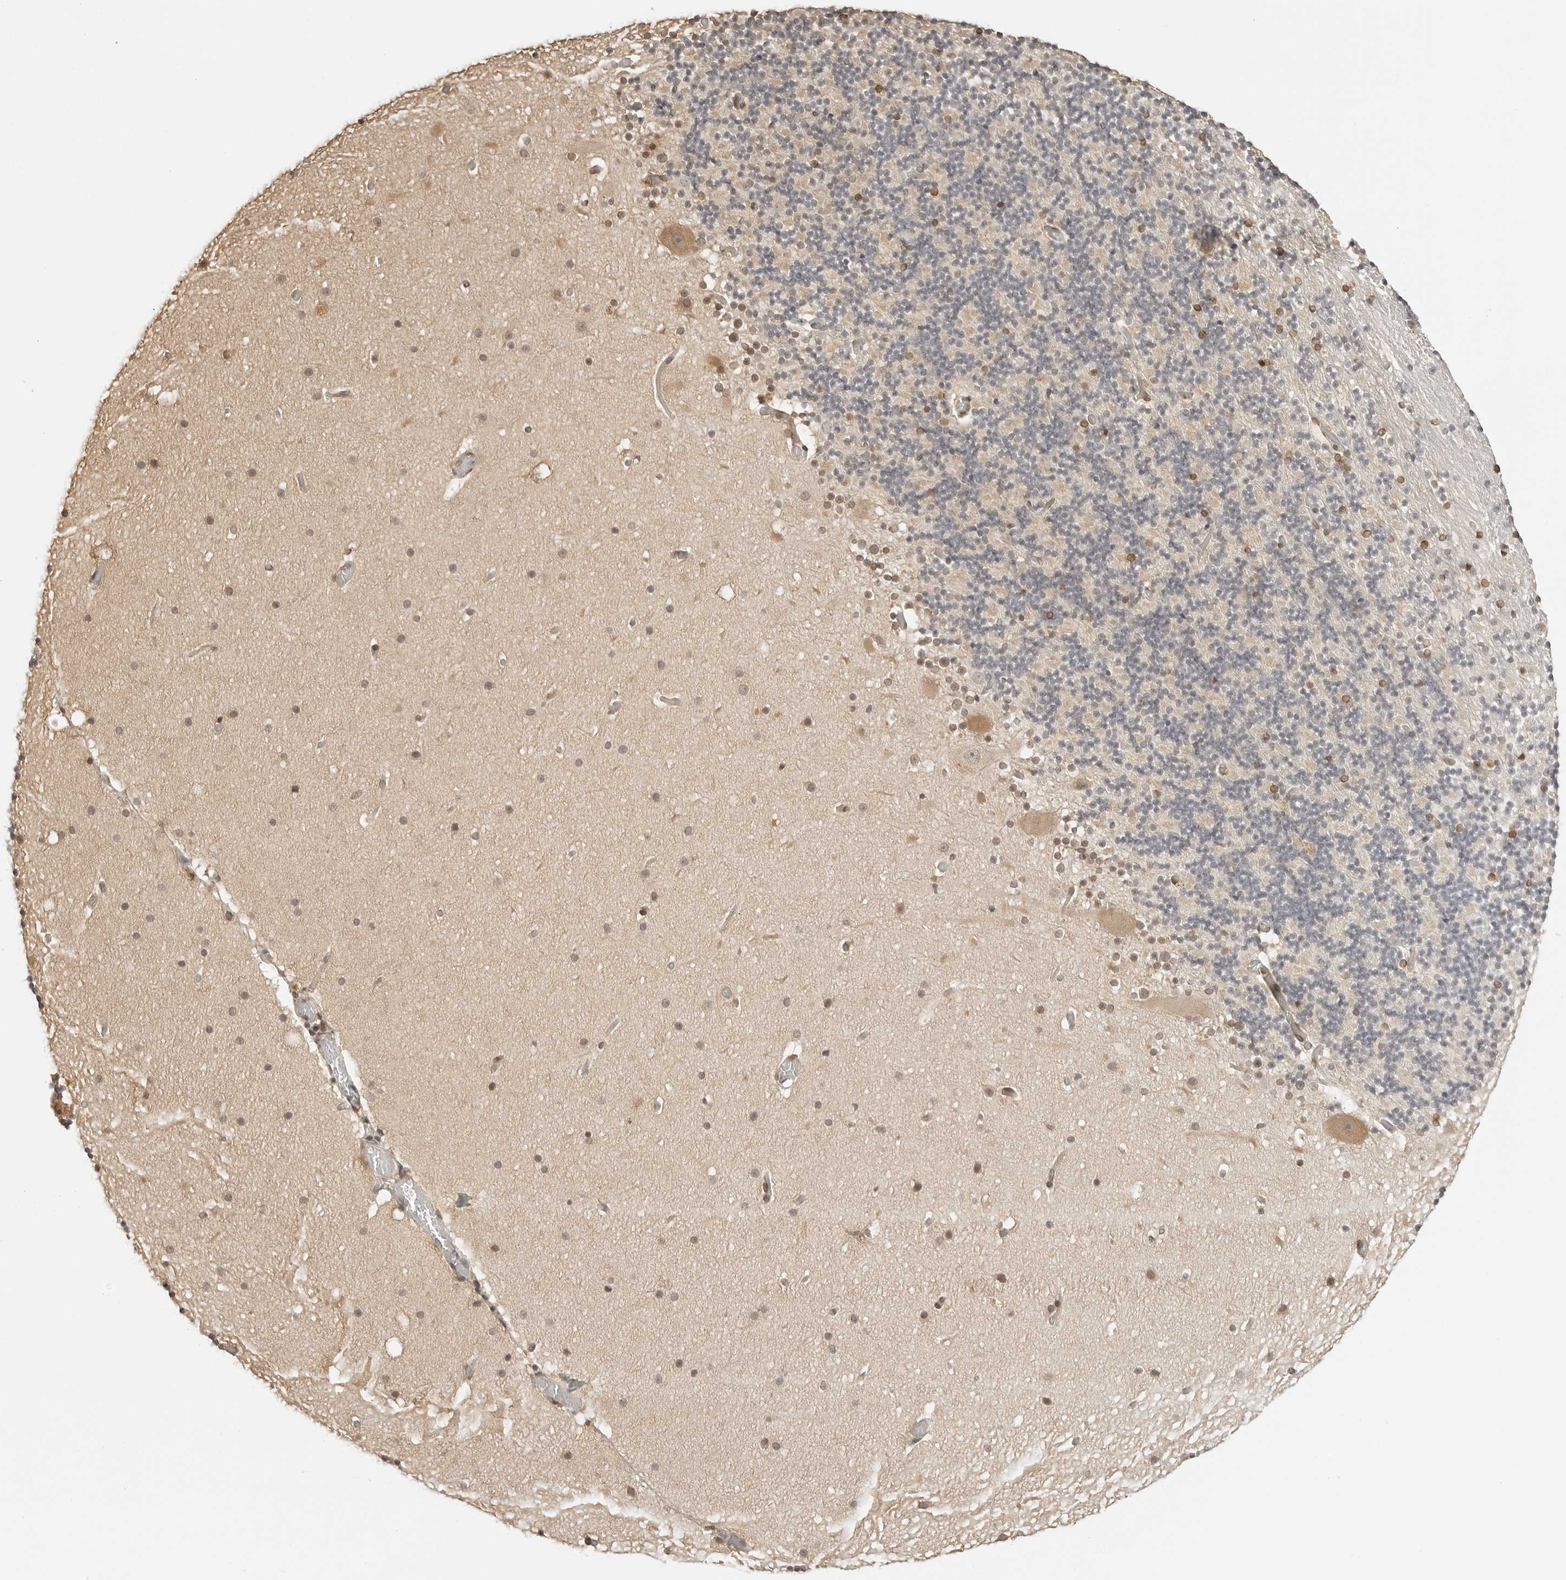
{"staining": {"intensity": "weak", "quantity": "25%-75%", "location": "cytoplasmic/membranous"}, "tissue": "cerebellum", "cell_type": "Cells in granular layer", "image_type": "normal", "snomed": [{"axis": "morphology", "description": "Normal tissue, NOS"}, {"axis": "topography", "description": "Cerebellum"}], "caption": "Immunohistochemical staining of benign human cerebellum exhibits low levels of weak cytoplasmic/membranous positivity in about 25%-75% of cells in granular layer.", "gene": "POLH", "patient": {"sex": "male", "age": 57}}